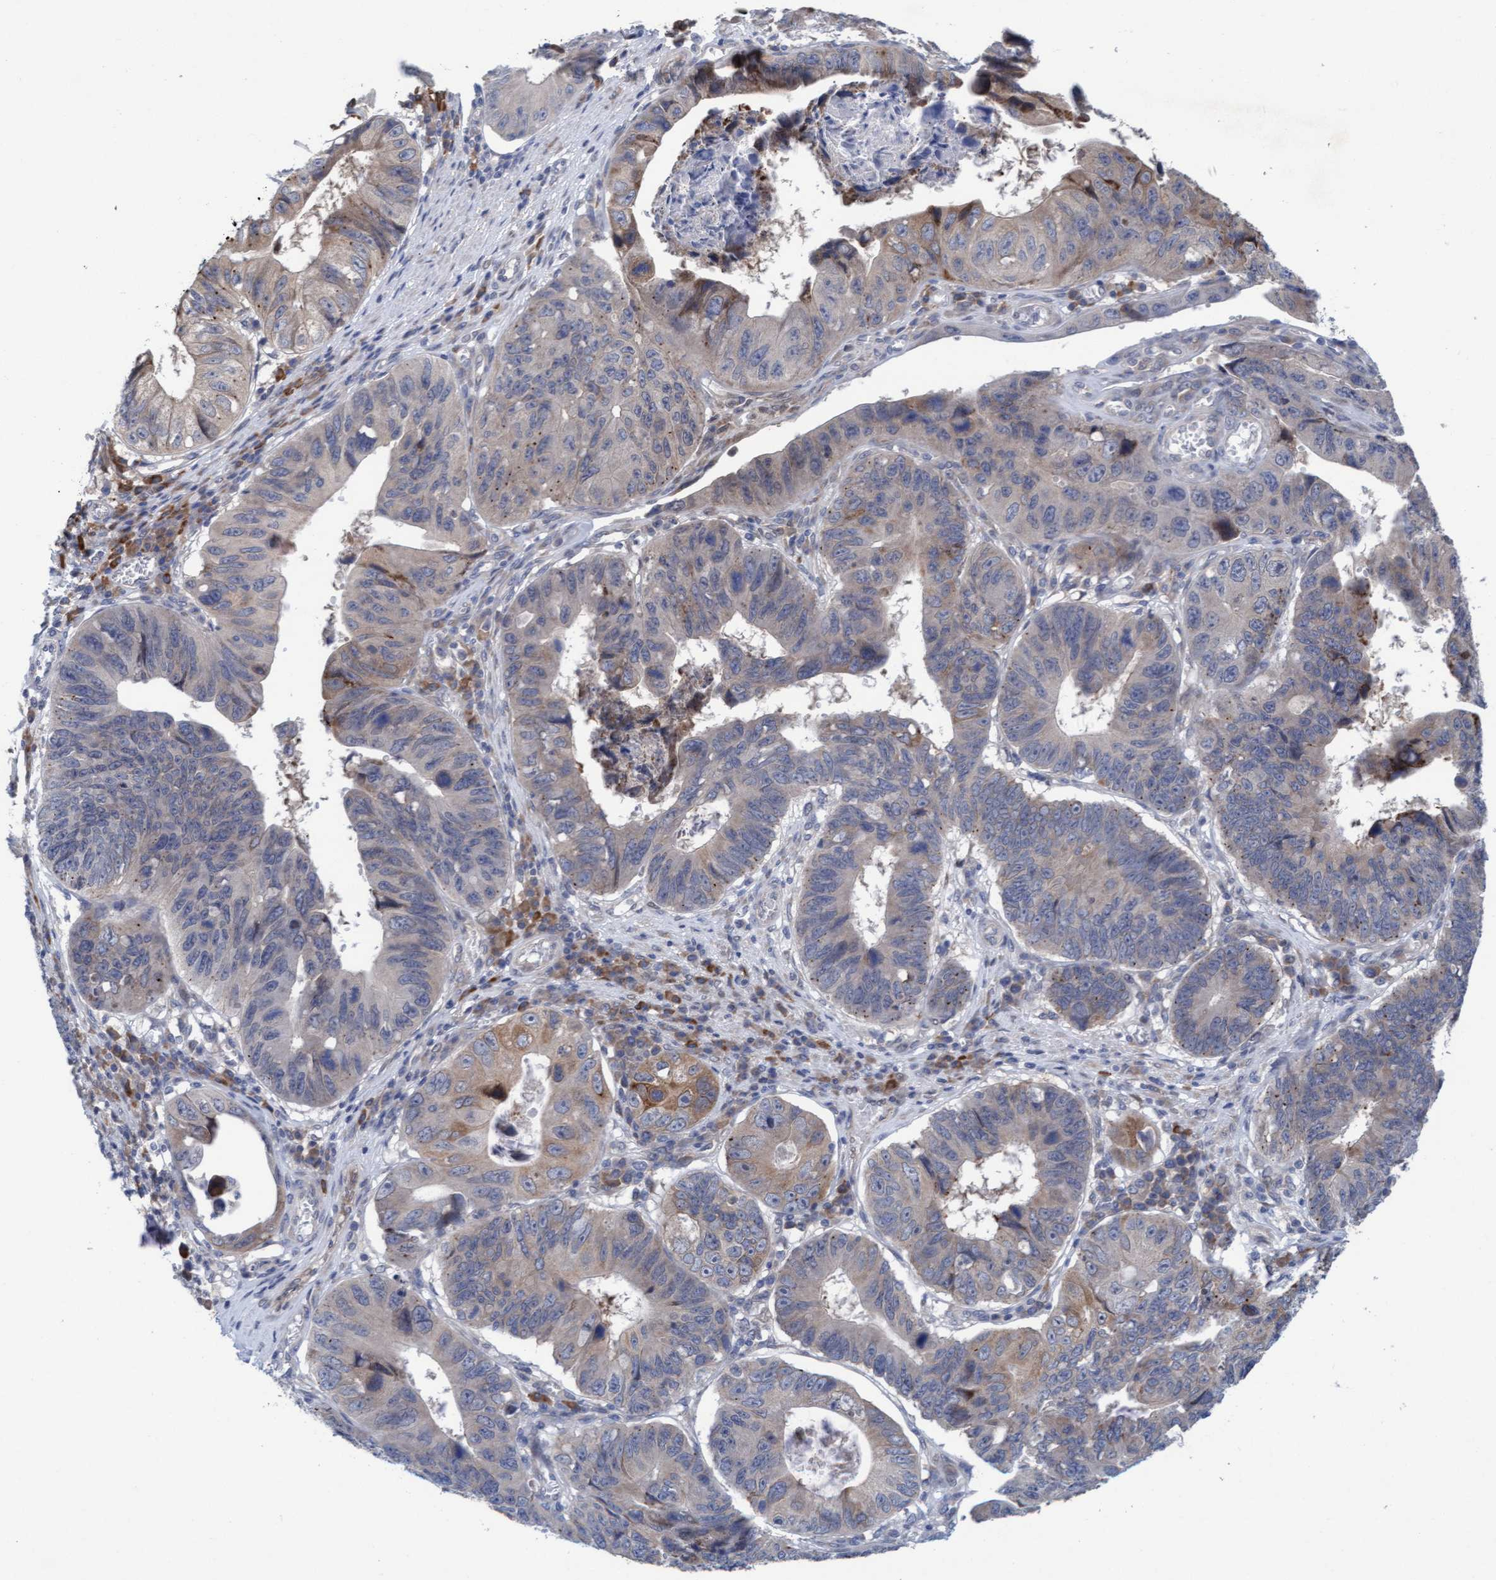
{"staining": {"intensity": "weak", "quantity": "25%-75%", "location": "cytoplasmic/membranous"}, "tissue": "stomach cancer", "cell_type": "Tumor cells", "image_type": "cancer", "snomed": [{"axis": "morphology", "description": "Adenocarcinoma, NOS"}, {"axis": "topography", "description": "Stomach"}], "caption": "Stomach cancer stained with a protein marker demonstrates weak staining in tumor cells.", "gene": "PLCD1", "patient": {"sex": "male", "age": 59}}